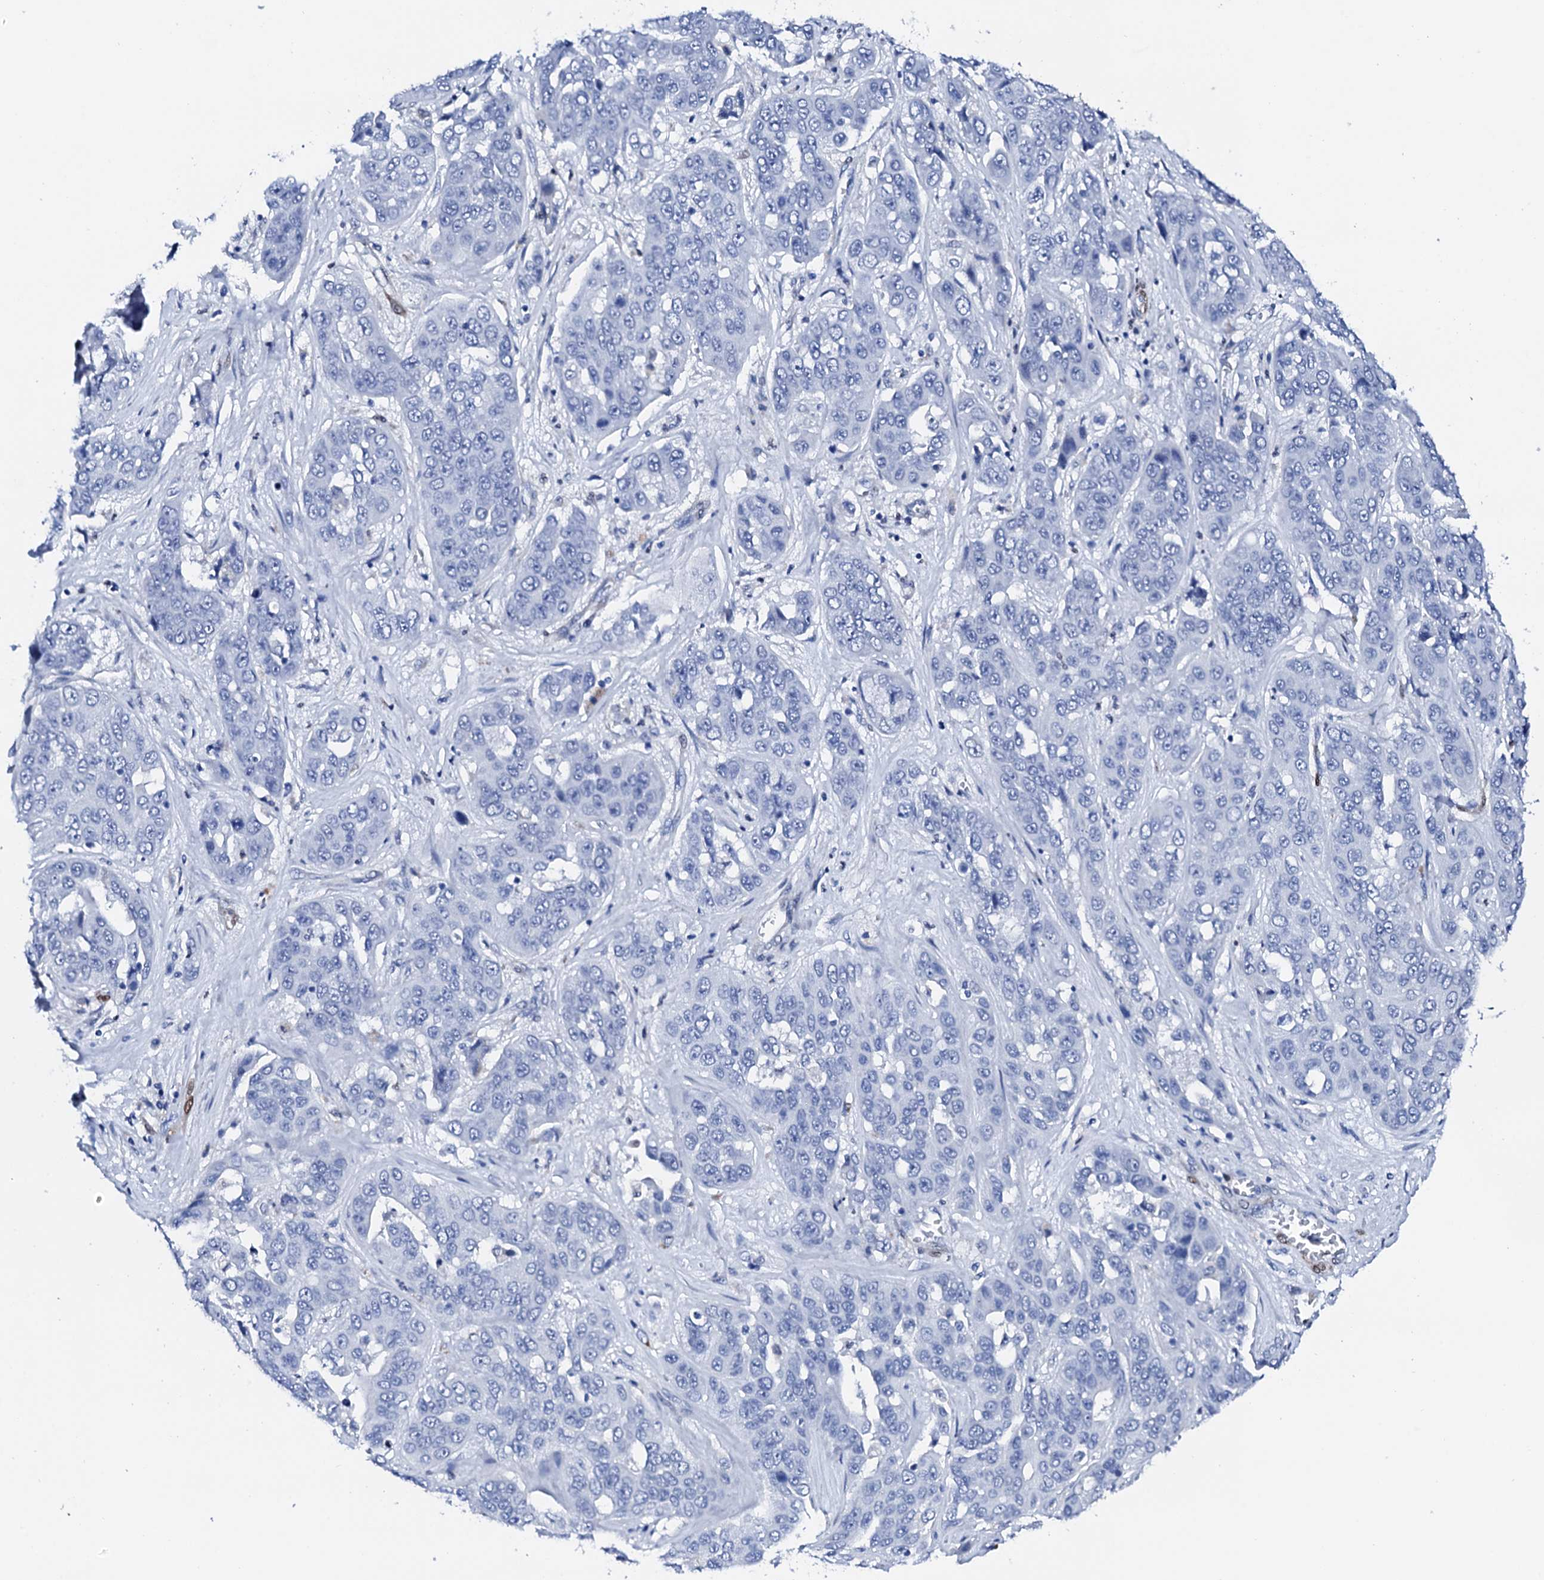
{"staining": {"intensity": "negative", "quantity": "none", "location": "none"}, "tissue": "liver cancer", "cell_type": "Tumor cells", "image_type": "cancer", "snomed": [{"axis": "morphology", "description": "Cholangiocarcinoma"}, {"axis": "topography", "description": "Liver"}], "caption": "Protein analysis of cholangiocarcinoma (liver) exhibits no significant positivity in tumor cells.", "gene": "NRIP2", "patient": {"sex": "female", "age": 52}}